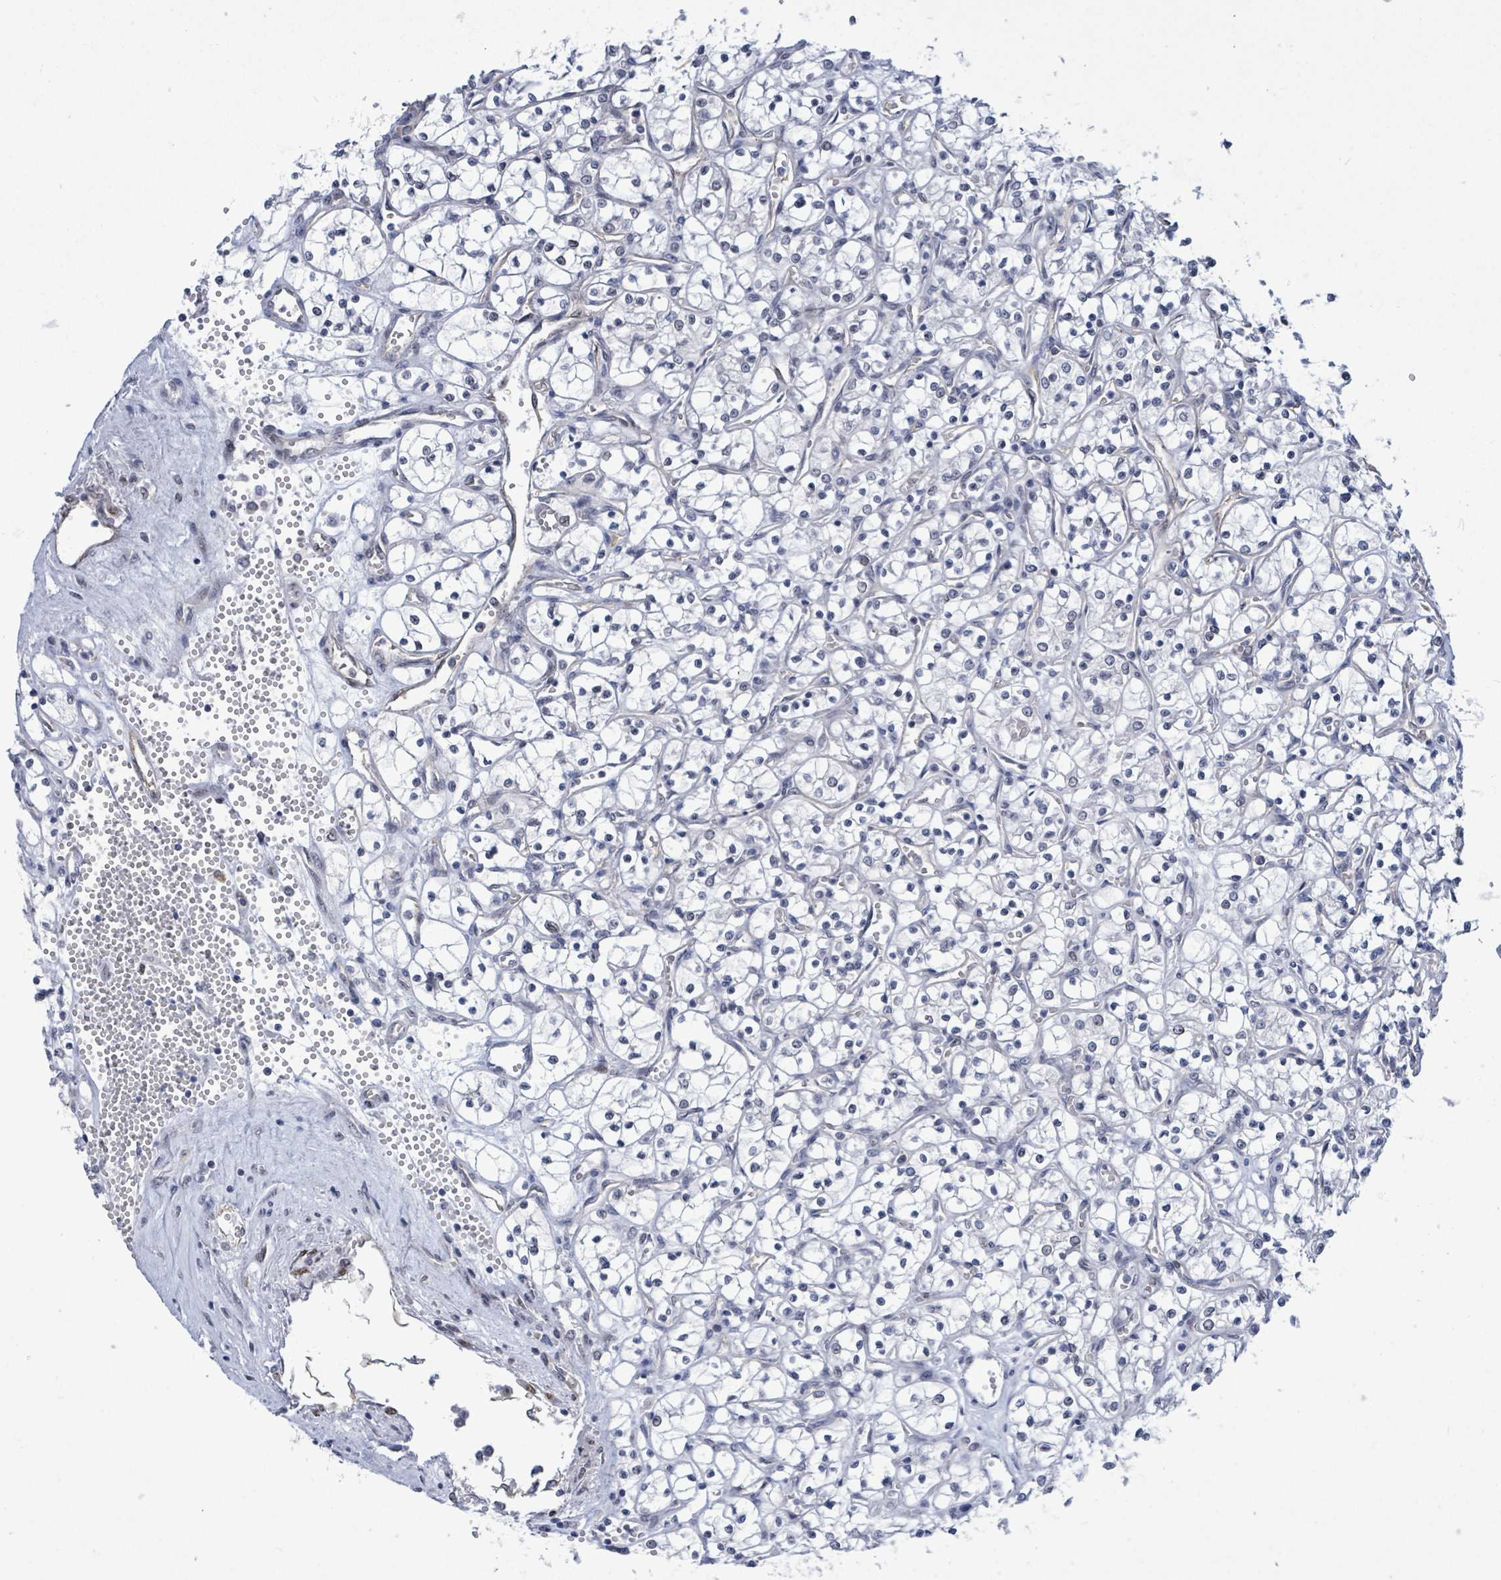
{"staining": {"intensity": "negative", "quantity": "none", "location": "none"}, "tissue": "renal cancer", "cell_type": "Tumor cells", "image_type": "cancer", "snomed": [{"axis": "morphology", "description": "Adenocarcinoma, NOS"}, {"axis": "topography", "description": "Kidney"}], "caption": "Renal cancer (adenocarcinoma) stained for a protein using immunohistochemistry shows no expression tumor cells.", "gene": "RRN3", "patient": {"sex": "female", "age": 69}}